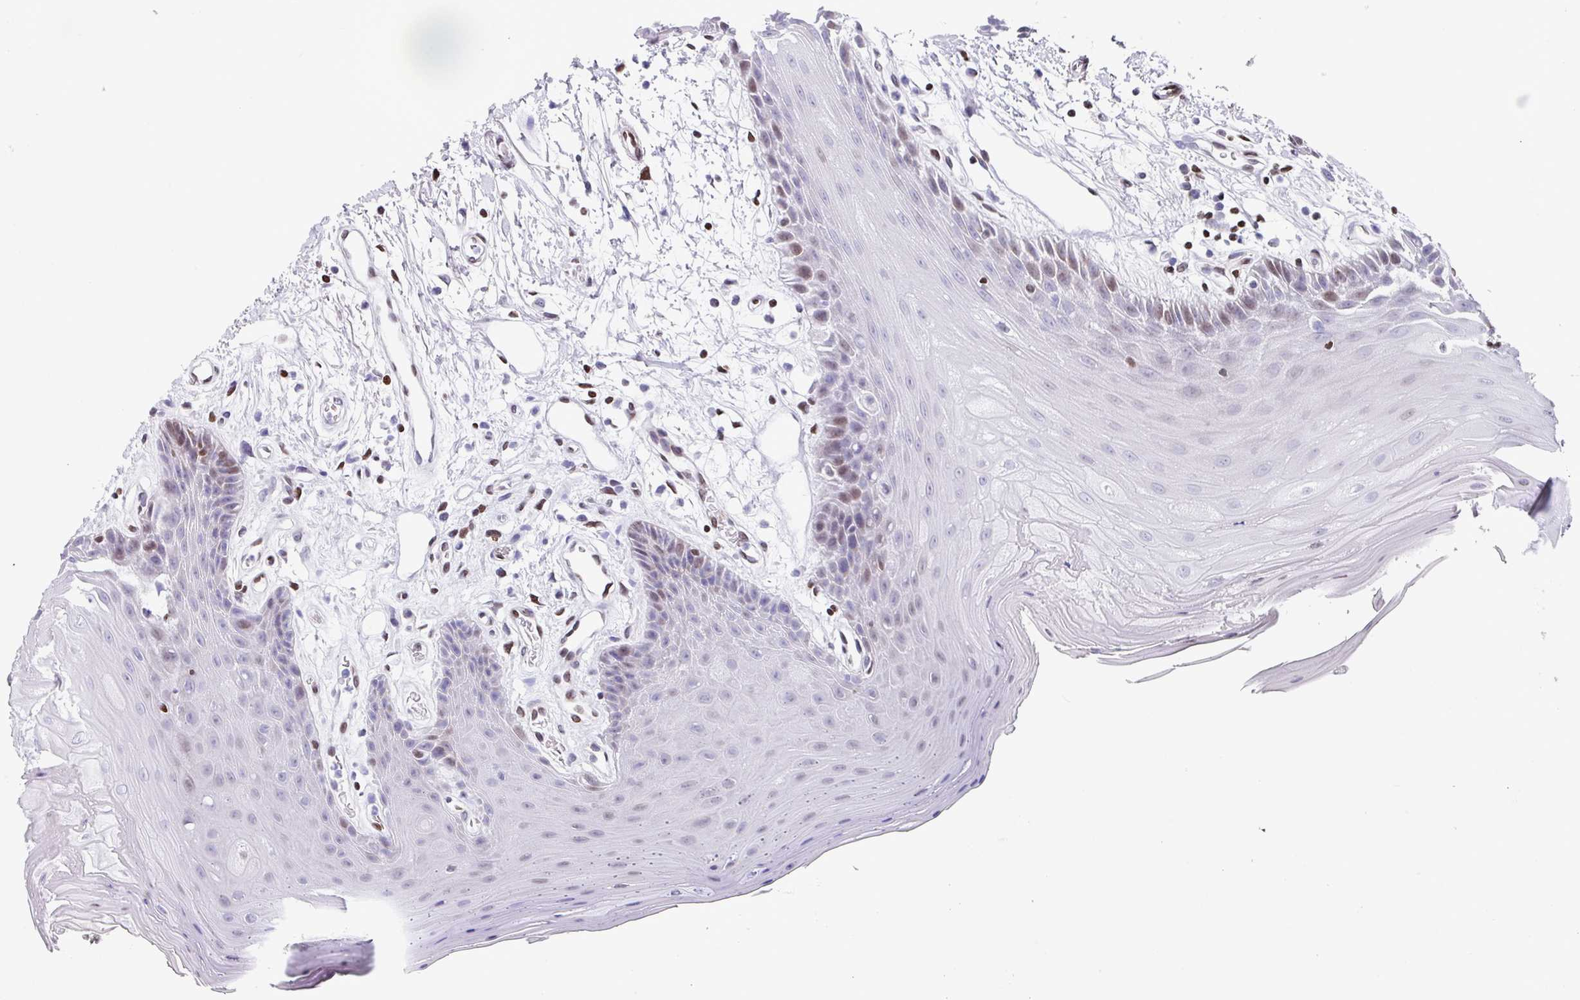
{"staining": {"intensity": "moderate", "quantity": "<25%", "location": "nuclear"}, "tissue": "oral mucosa", "cell_type": "Squamous epithelial cells", "image_type": "normal", "snomed": [{"axis": "morphology", "description": "Normal tissue, NOS"}, {"axis": "topography", "description": "Oral tissue"}, {"axis": "topography", "description": "Tounge, NOS"}], "caption": "Immunohistochemical staining of benign oral mucosa displays <25% levels of moderate nuclear protein positivity in about <25% of squamous epithelial cells.", "gene": "TCF3", "patient": {"sex": "female", "age": 59}}